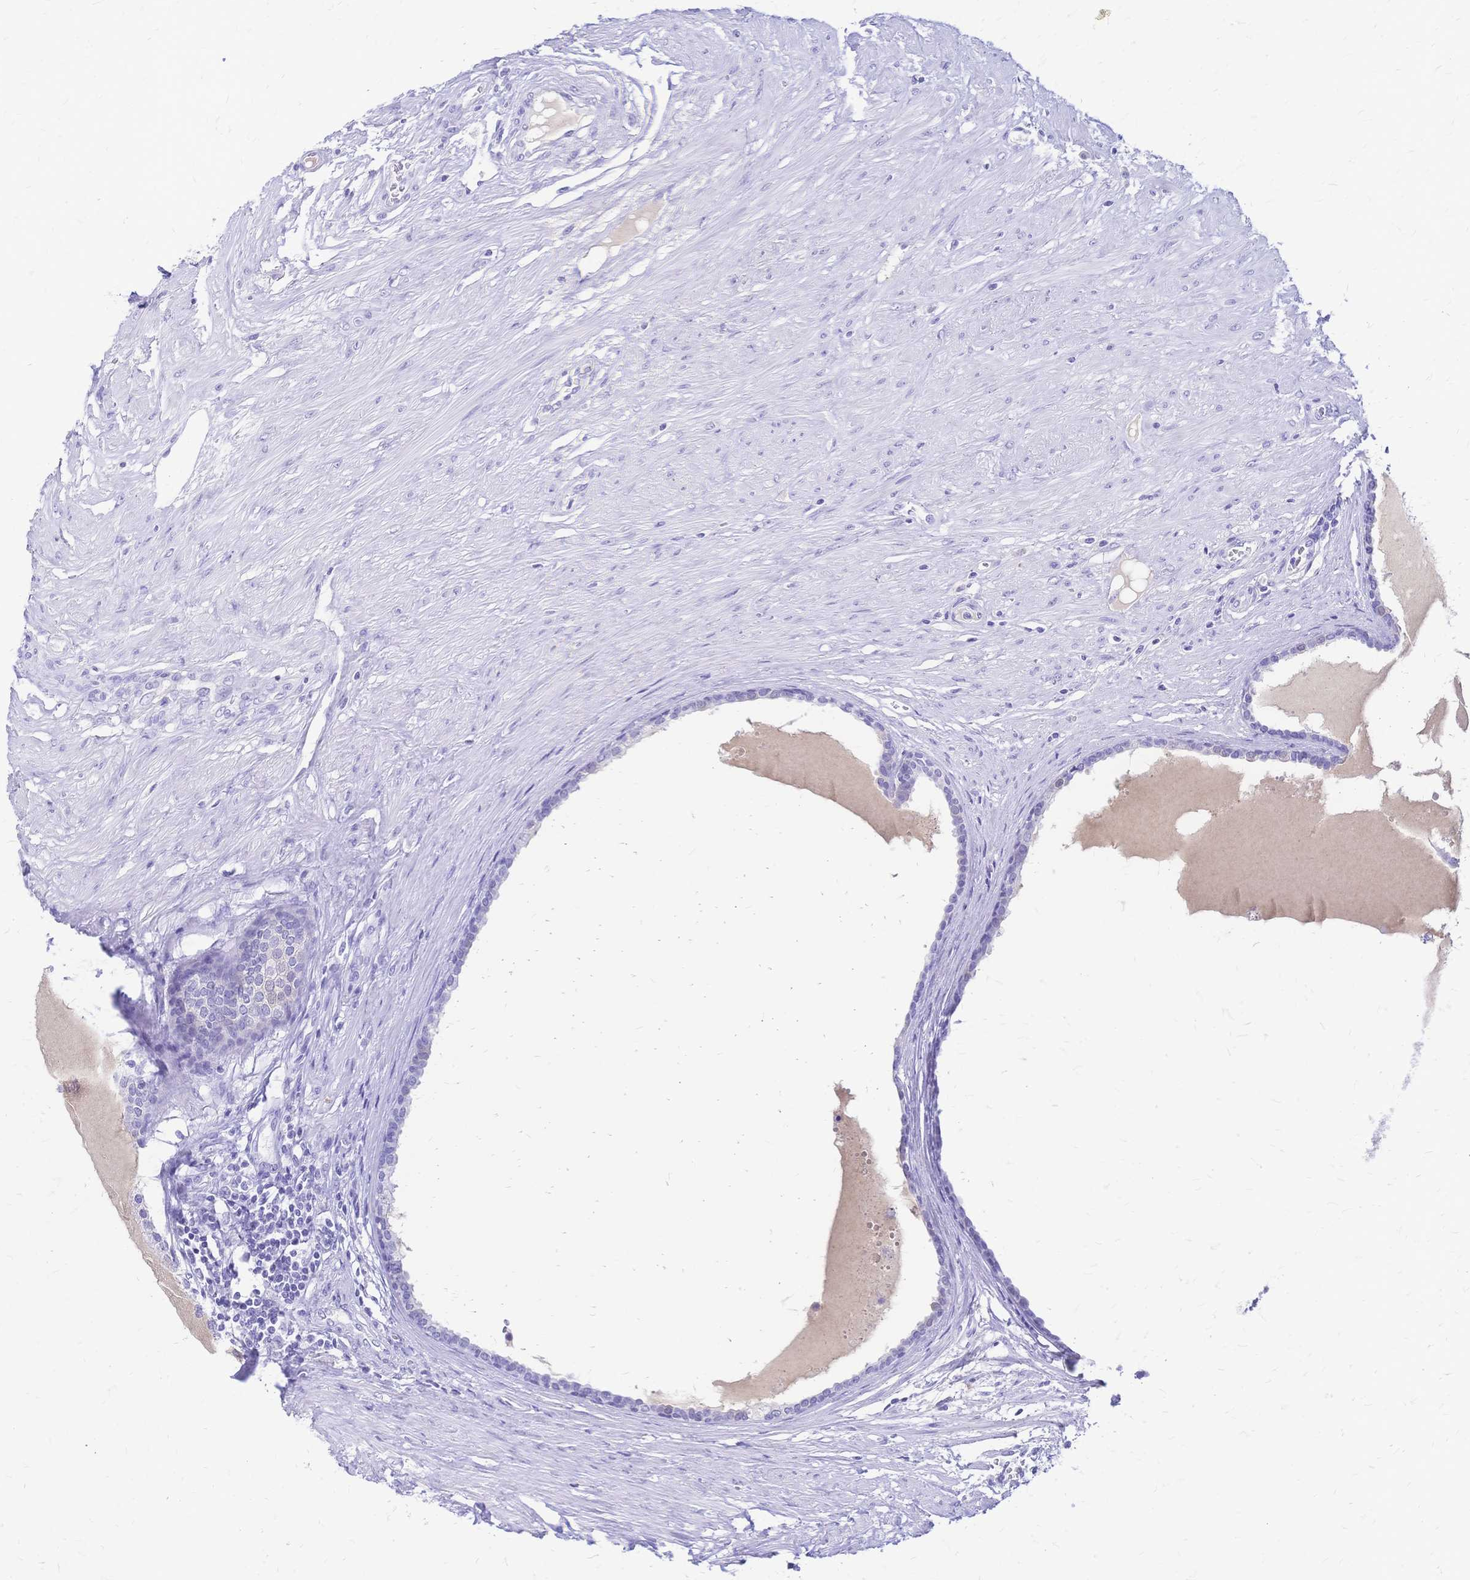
{"staining": {"intensity": "negative", "quantity": "none", "location": "none"}, "tissue": "prostate", "cell_type": "Glandular cells", "image_type": "normal", "snomed": [{"axis": "morphology", "description": "Normal tissue, NOS"}, {"axis": "topography", "description": "Prostate"}, {"axis": "topography", "description": "Peripheral nerve tissue"}], "caption": "Immunohistochemistry (IHC) of unremarkable human prostate displays no expression in glandular cells.", "gene": "FA2H", "patient": {"sex": "male", "age": 55}}